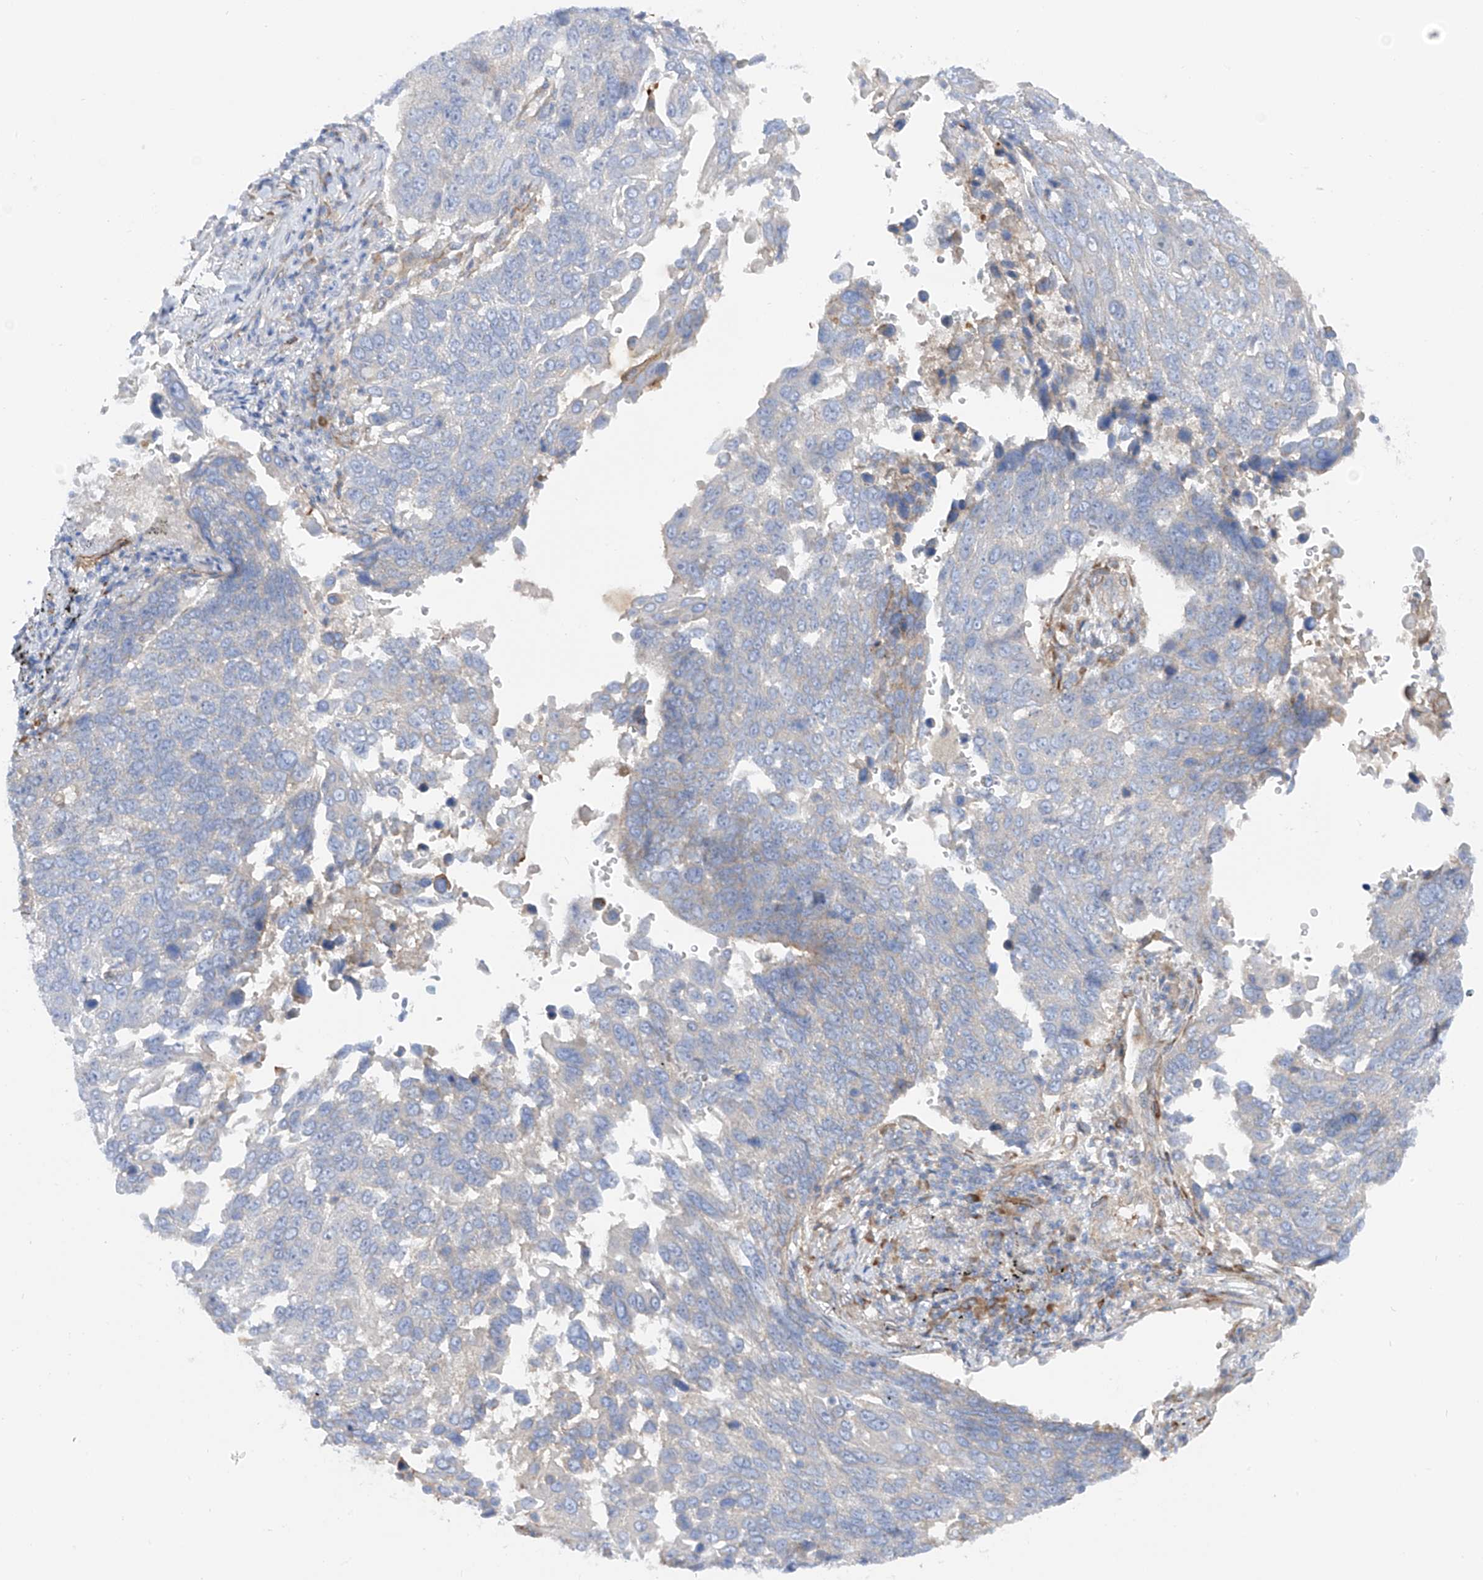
{"staining": {"intensity": "negative", "quantity": "none", "location": "none"}, "tissue": "lung cancer", "cell_type": "Tumor cells", "image_type": "cancer", "snomed": [{"axis": "morphology", "description": "Squamous cell carcinoma, NOS"}, {"axis": "topography", "description": "Lung"}], "caption": "Tumor cells are negative for brown protein staining in lung cancer.", "gene": "LCA5", "patient": {"sex": "male", "age": 66}}